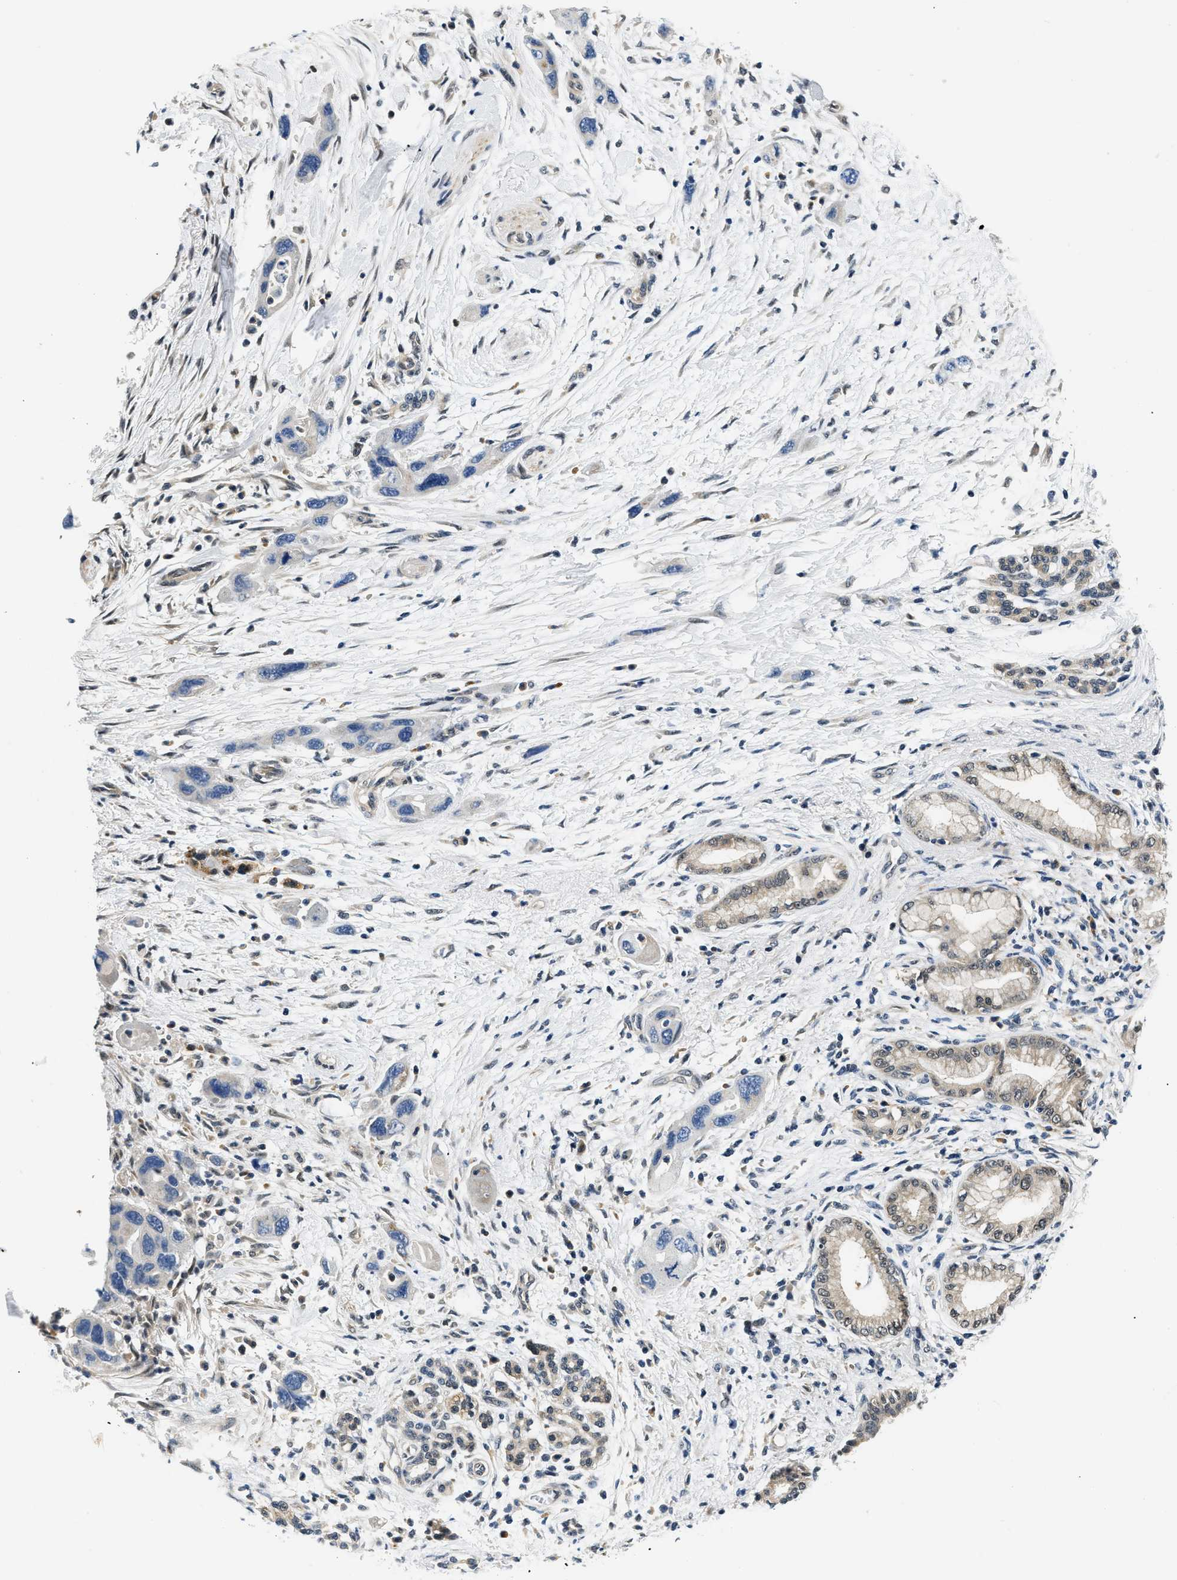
{"staining": {"intensity": "negative", "quantity": "none", "location": "none"}, "tissue": "pancreatic cancer", "cell_type": "Tumor cells", "image_type": "cancer", "snomed": [{"axis": "morphology", "description": "Normal tissue, NOS"}, {"axis": "morphology", "description": "Adenocarcinoma, NOS"}, {"axis": "topography", "description": "Pancreas"}], "caption": "Immunohistochemistry (IHC) of human adenocarcinoma (pancreatic) demonstrates no staining in tumor cells.", "gene": "SMAD4", "patient": {"sex": "female", "age": 71}}